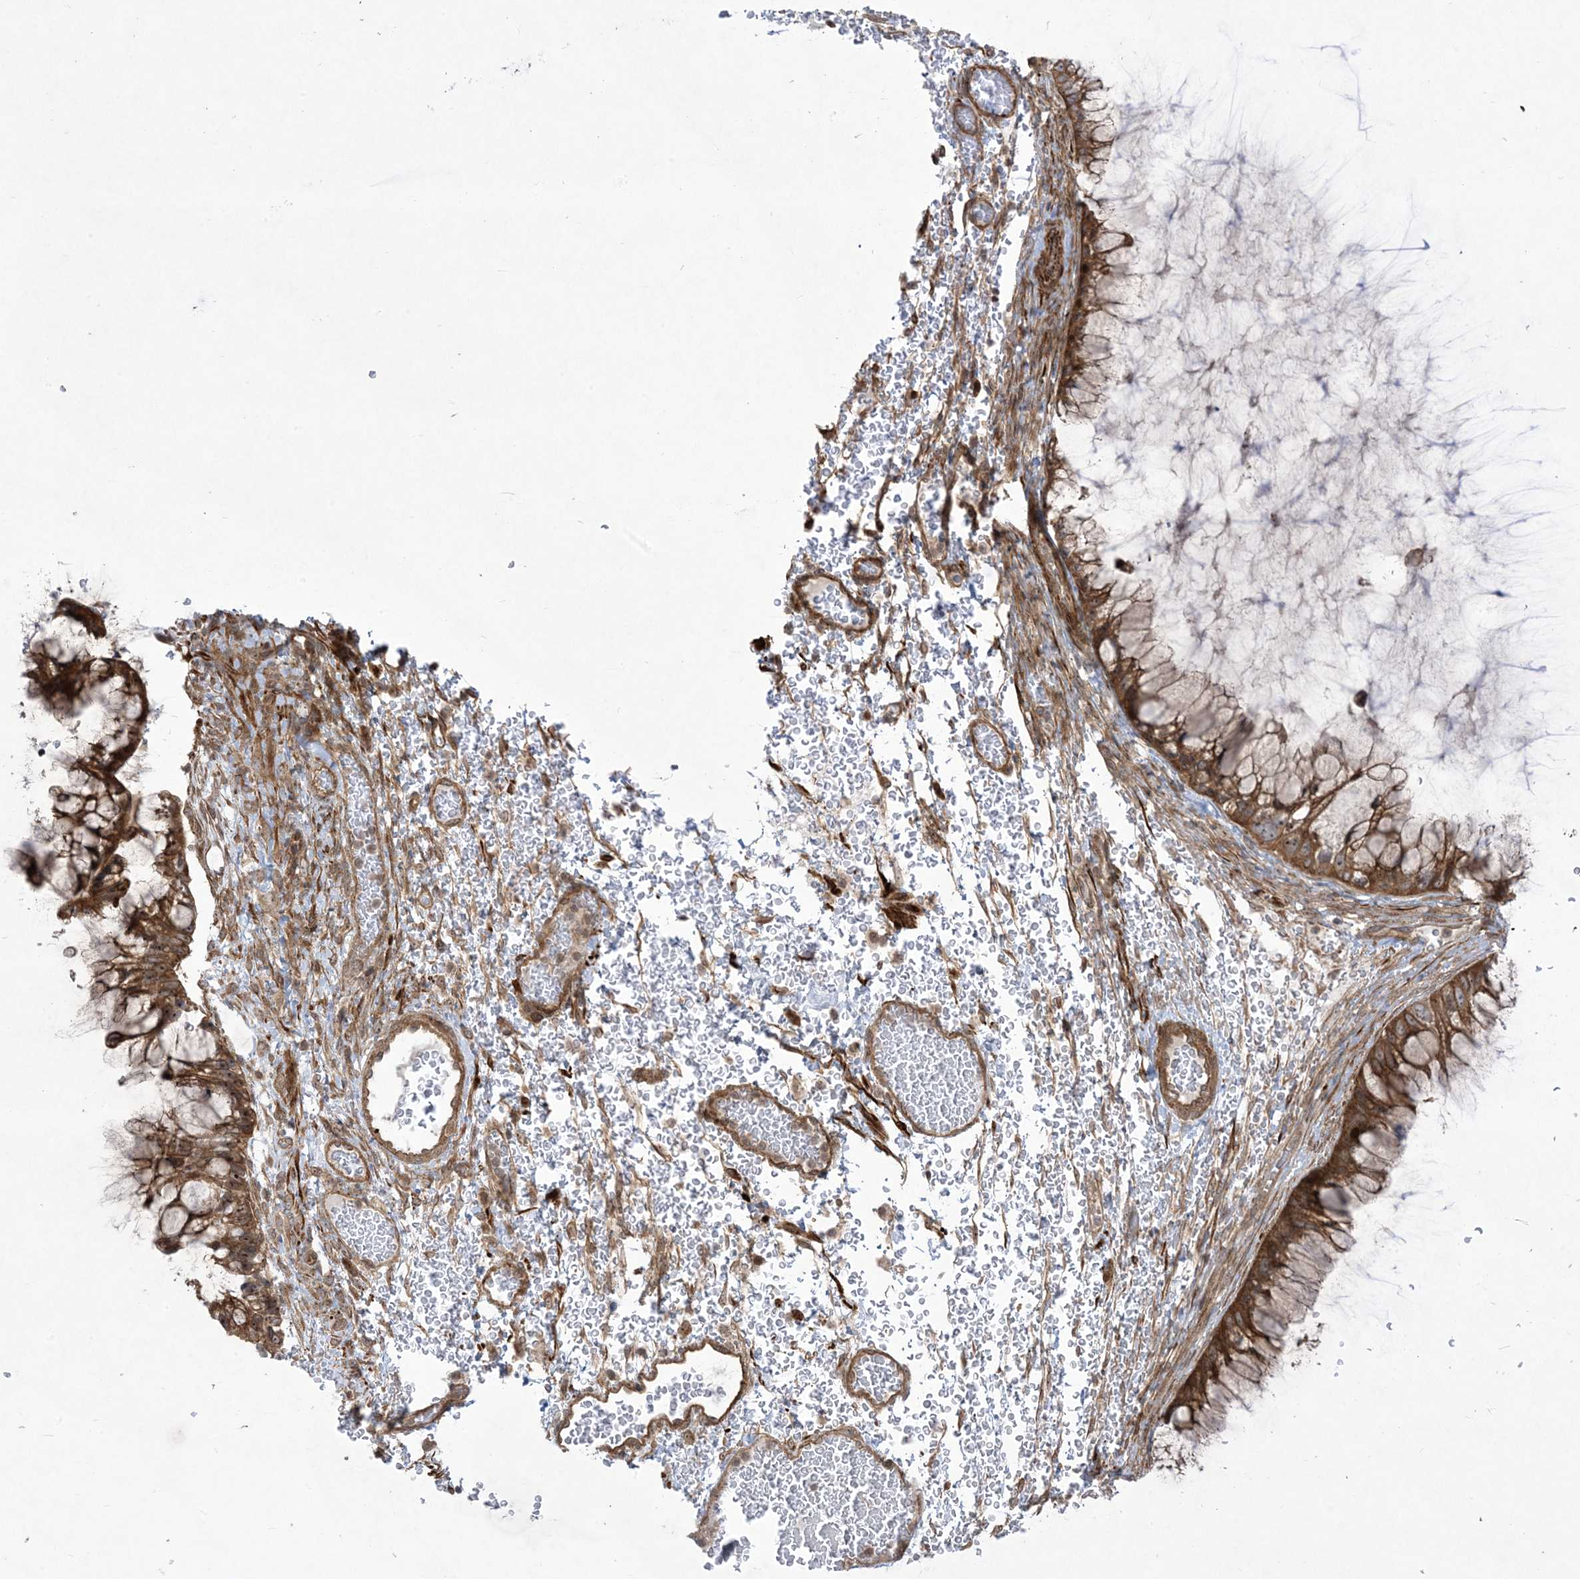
{"staining": {"intensity": "strong", "quantity": ">75%", "location": "cytoplasmic/membranous,nuclear"}, "tissue": "ovarian cancer", "cell_type": "Tumor cells", "image_type": "cancer", "snomed": [{"axis": "morphology", "description": "Cystadenocarcinoma, mucinous, NOS"}, {"axis": "topography", "description": "Ovary"}], "caption": "Human ovarian cancer stained for a protein (brown) exhibits strong cytoplasmic/membranous and nuclear positive positivity in approximately >75% of tumor cells.", "gene": "SOGA3", "patient": {"sex": "female", "age": 37}}